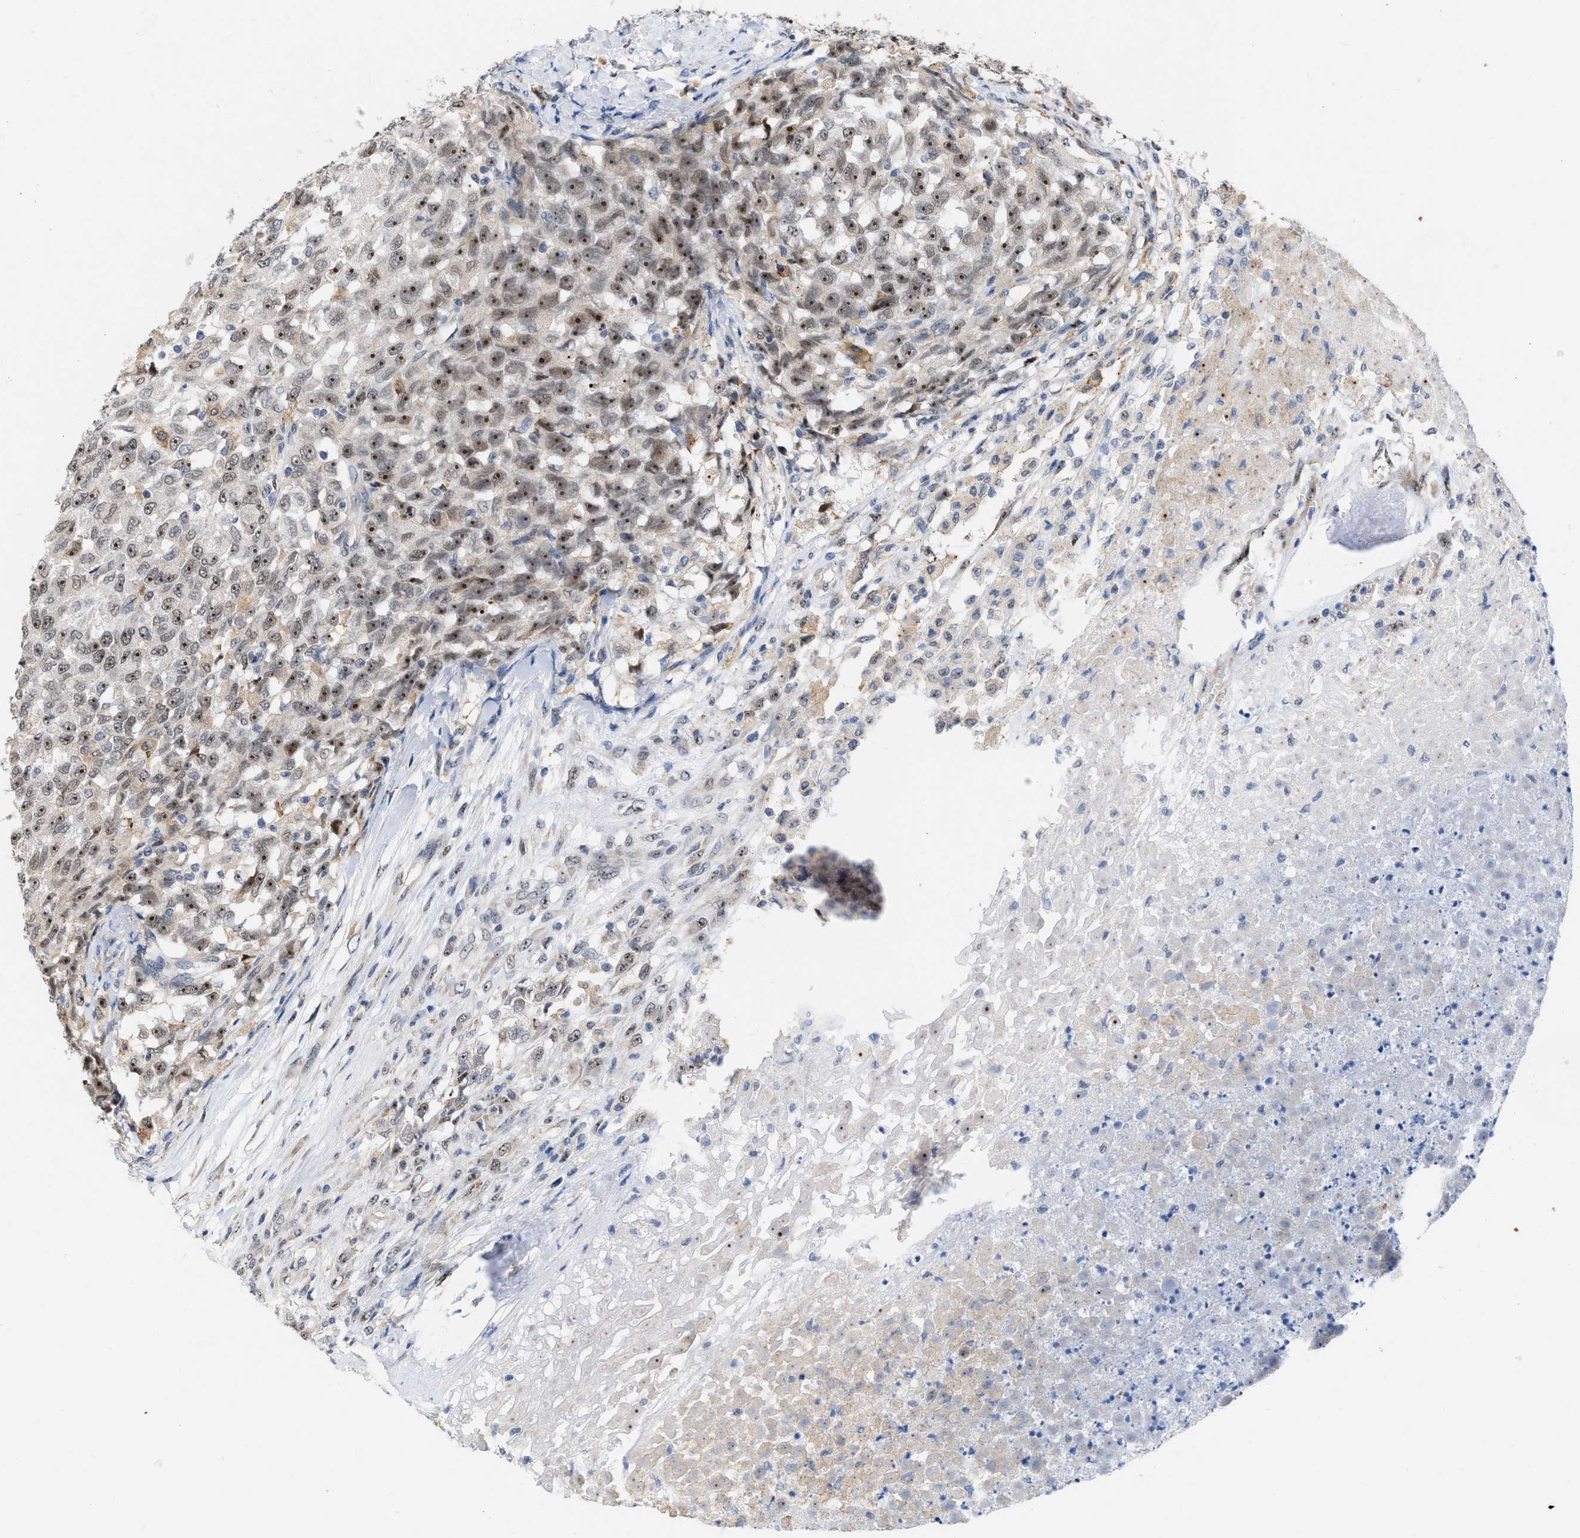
{"staining": {"intensity": "moderate", "quantity": ">75%", "location": "nuclear"}, "tissue": "testis cancer", "cell_type": "Tumor cells", "image_type": "cancer", "snomed": [{"axis": "morphology", "description": "Seminoma, NOS"}, {"axis": "topography", "description": "Testis"}], "caption": "The micrograph demonstrates a brown stain indicating the presence of a protein in the nuclear of tumor cells in testis cancer. The protein is stained brown, and the nuclei are stained in blue (DAB (3,3'-diaminobenzidine) IHC with brightfield microscopy, high magnification).", "gene": "ELAC2", "patient": {"sex": "male", "age": 59}}